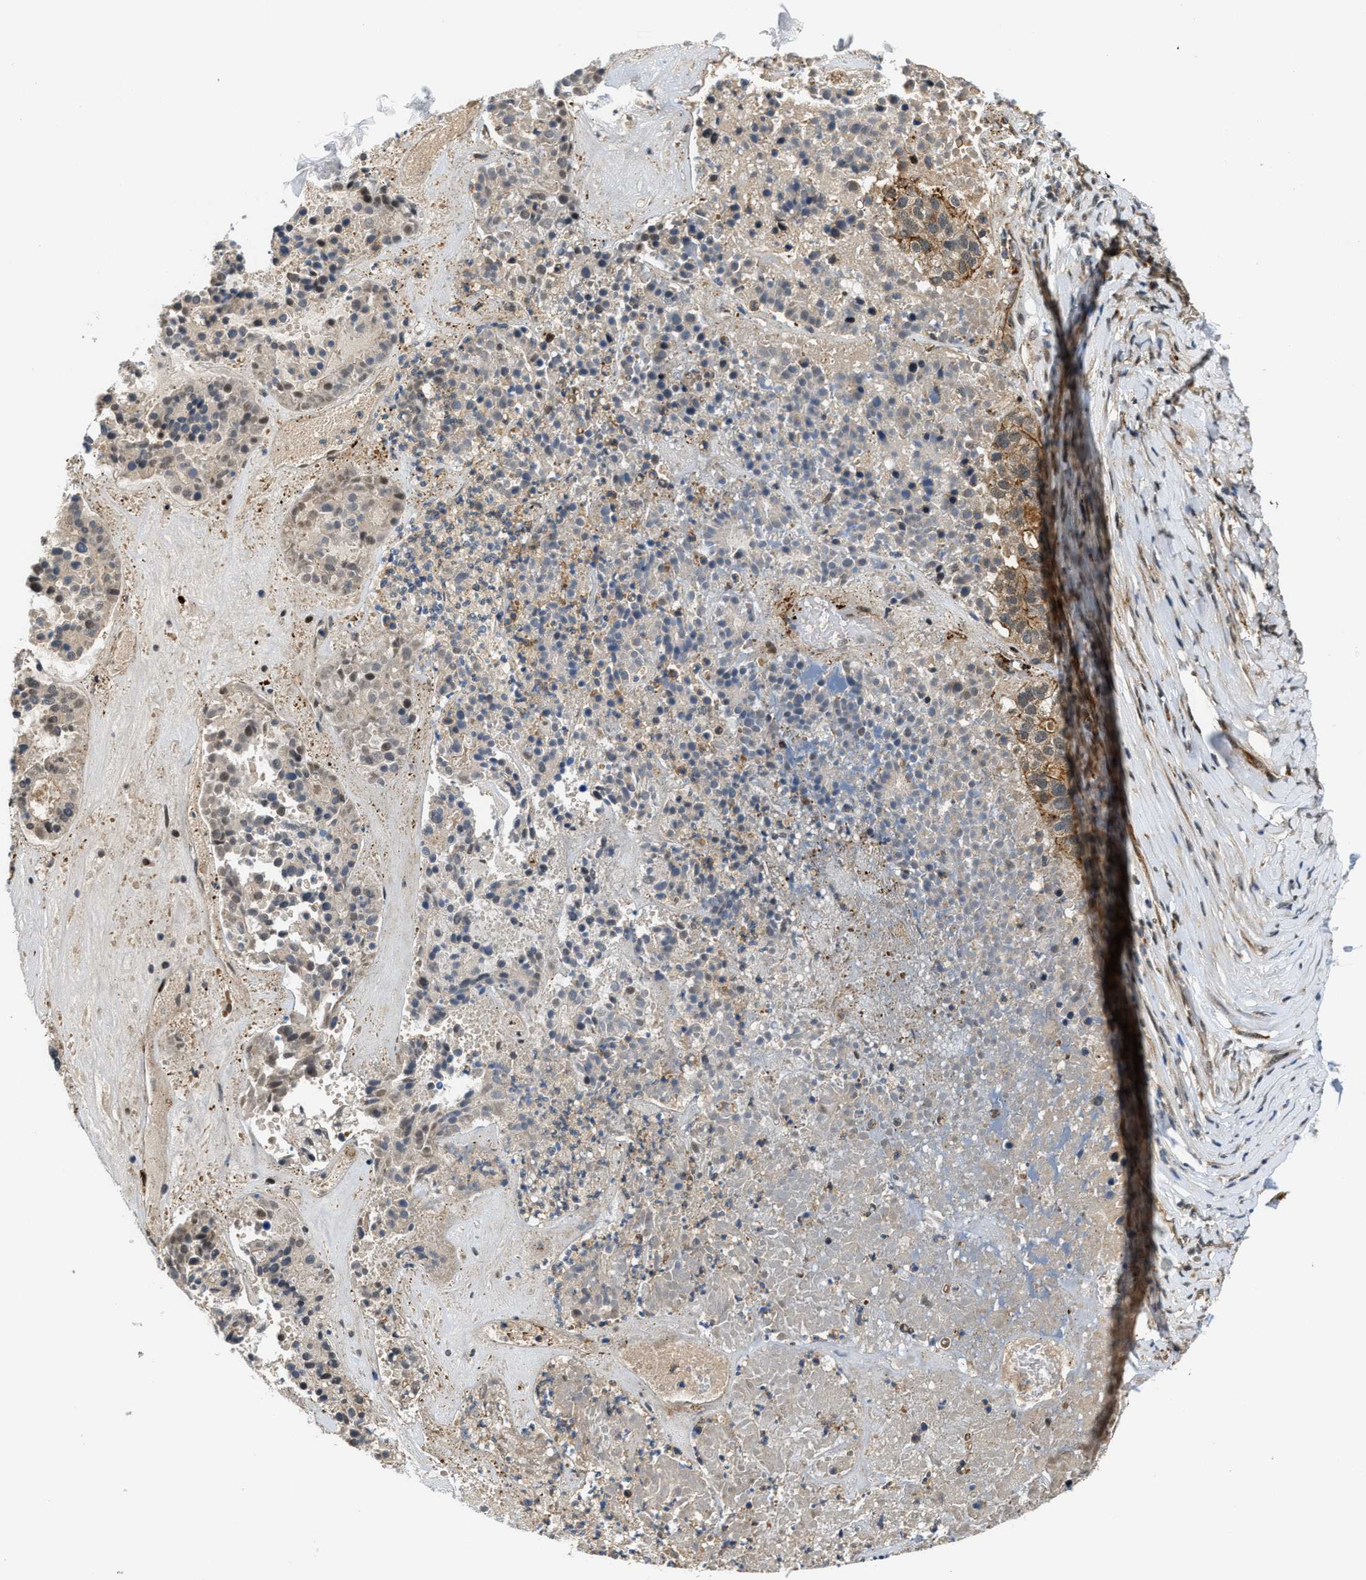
{"staining": {"intensity": "moderate", "quantity": "<25%", "location": "nuclear"}, "tissue": "pancreatic cancer", "cell_type": "Tumor cells", "image_type": "cancer", "snomed": [{"axis": "morphology", "description": "Adenocarcinoma, NOS"}, {"axis": "topography", "description": "Pancreas"}], "caption": "Protein expression analysis of pancreatic adenocarcinoma displays moderate nuclear expression in about <25% of tumor cells.", "gene": "DPF2", "patient": {"sex": "male", "age": 50}}